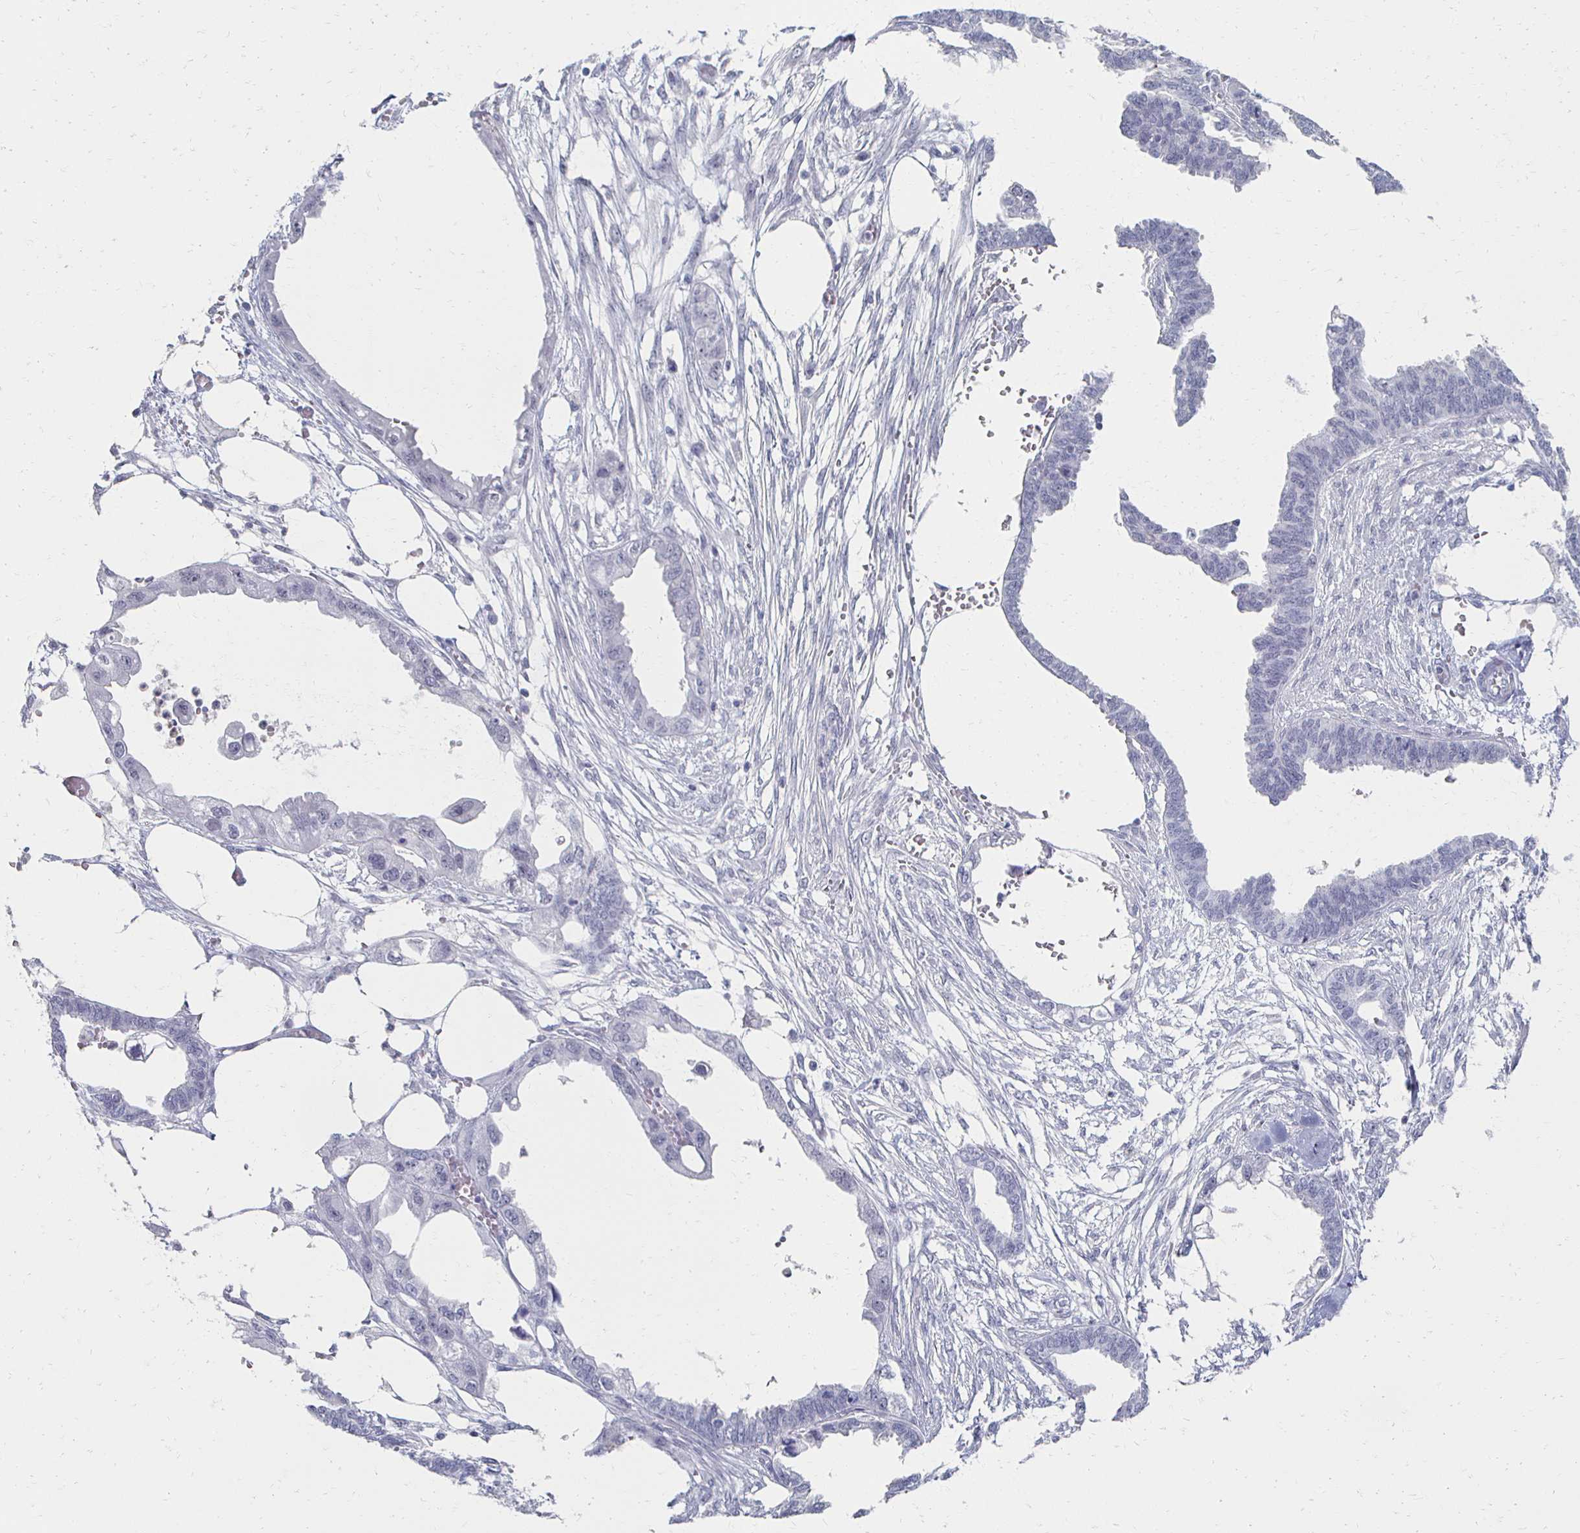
{"staining": {"intensity": "negative", "quantity": "none", "location": "none"}, "tissue": "endometrial cancer", "cell_type": "Tumor cells", "image_type": "cancer", "snomed": [{"axis": "morphology", "description": "Adenocarcinoma, NOS"}, {"axis": "morphology", "description": "Adenocarcinoma, metastatic, NOS"}, {"axis": "topography", "description": "Adipose tissue"}, {"axis": "topography", "description": "Endometrium"}], "caption": "Endometrial cancer (metastatic adenocarcinoma) stained for a protein using immunohistochemistry (IHC) exhibits no positivity tumor cells.", "gene": "CXCR2", "patient": {"sex": "female", "age": 67}}